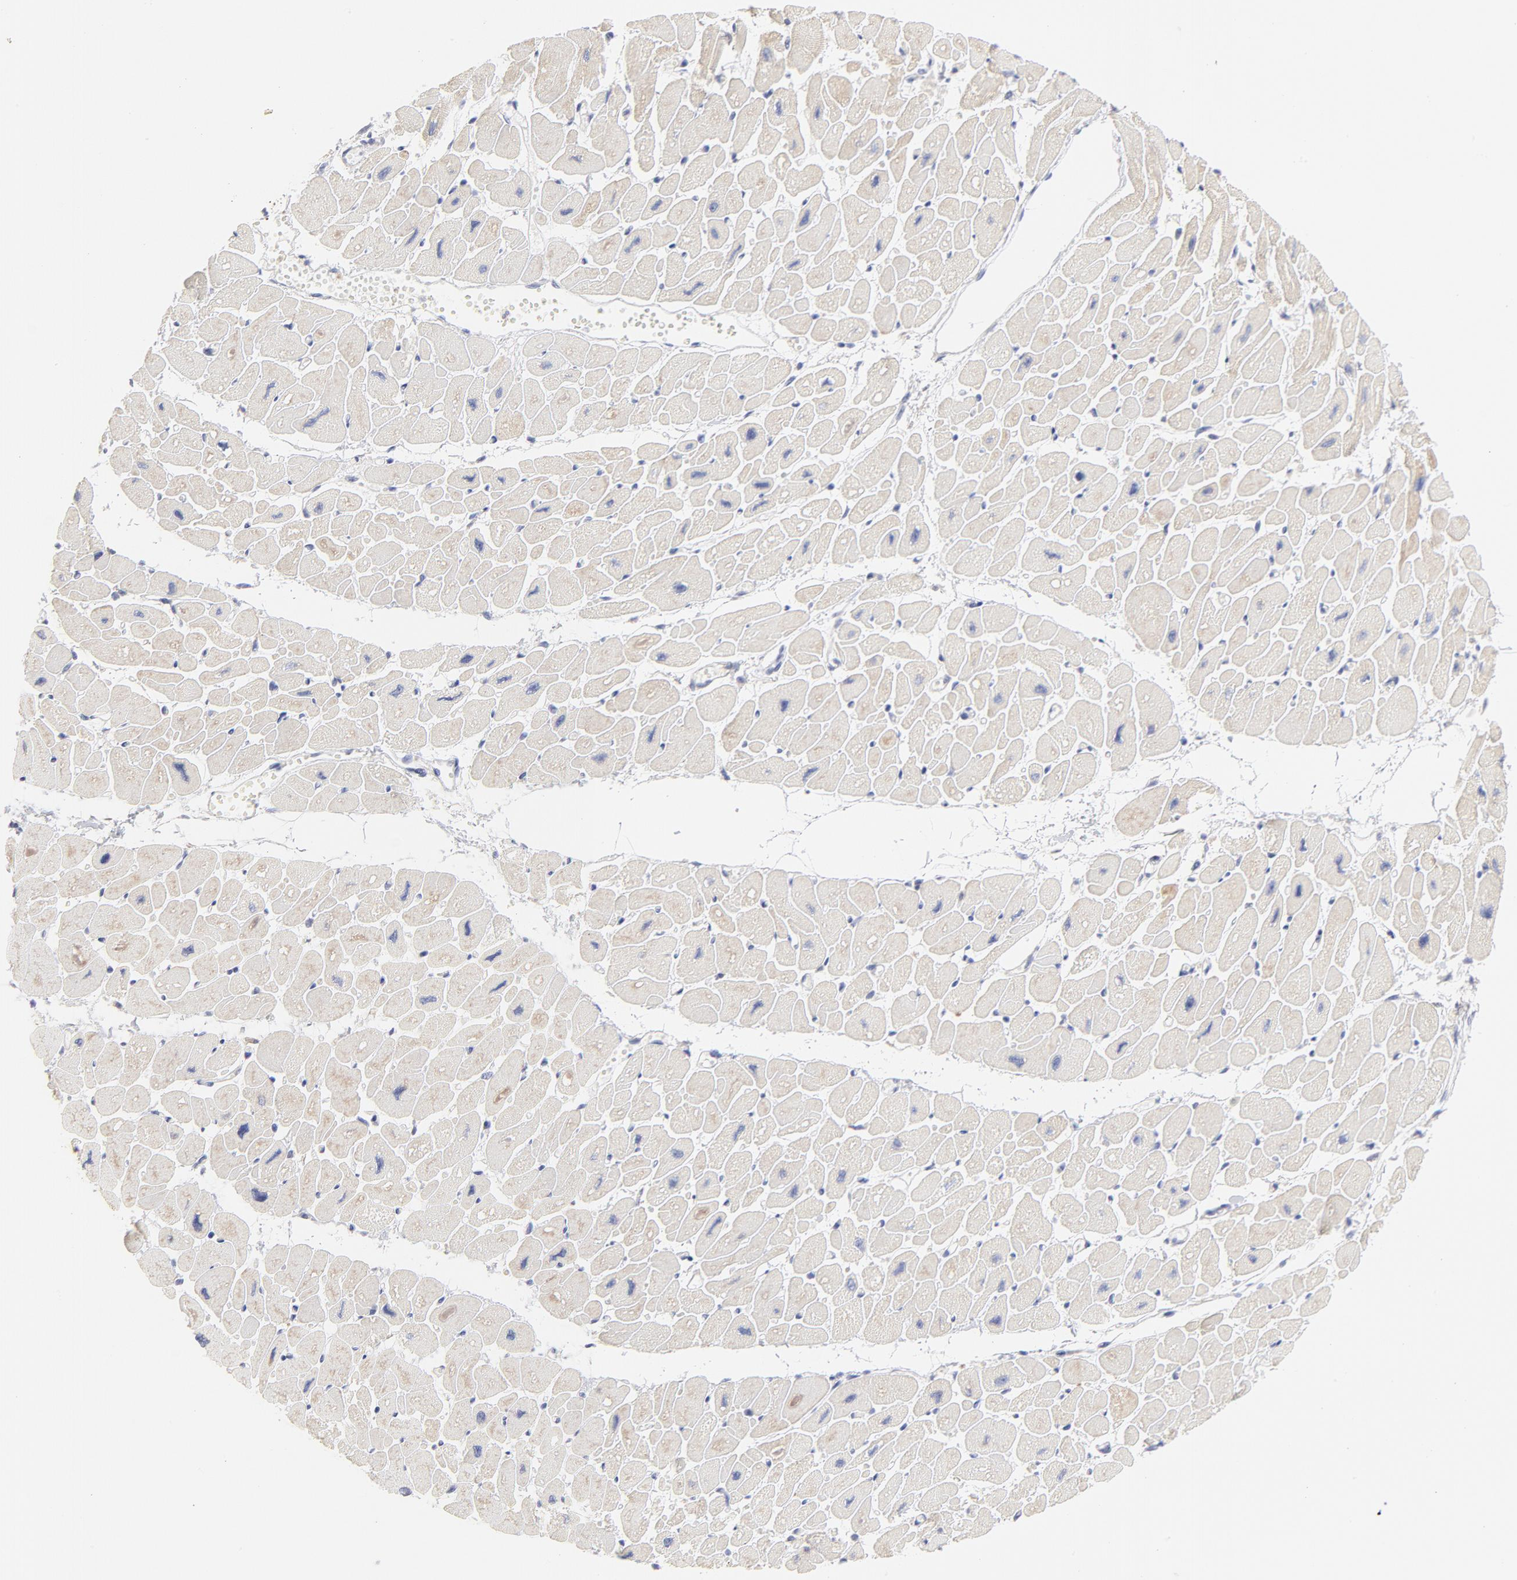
{"staining": {"intensity": "negative", "quantity": "none", "location": "none"}, "tissue": "heart muscle", "cell_type": "Cardiomyocytes", "image_type": "normal", "snomed": [{"axis": "morphology", "description": "Normal tissue, NOS"}, {"axis": "topography", "description": "Heart"}], "caption": "This image is of benign heart muscle stained with immunohistochemistry to label a protein in brown with the nuclei are counter-stained blue. There is no positivity in cardiomyocytes.", "gene": "TST", "patient": {"sex": "female", "age": 54}}